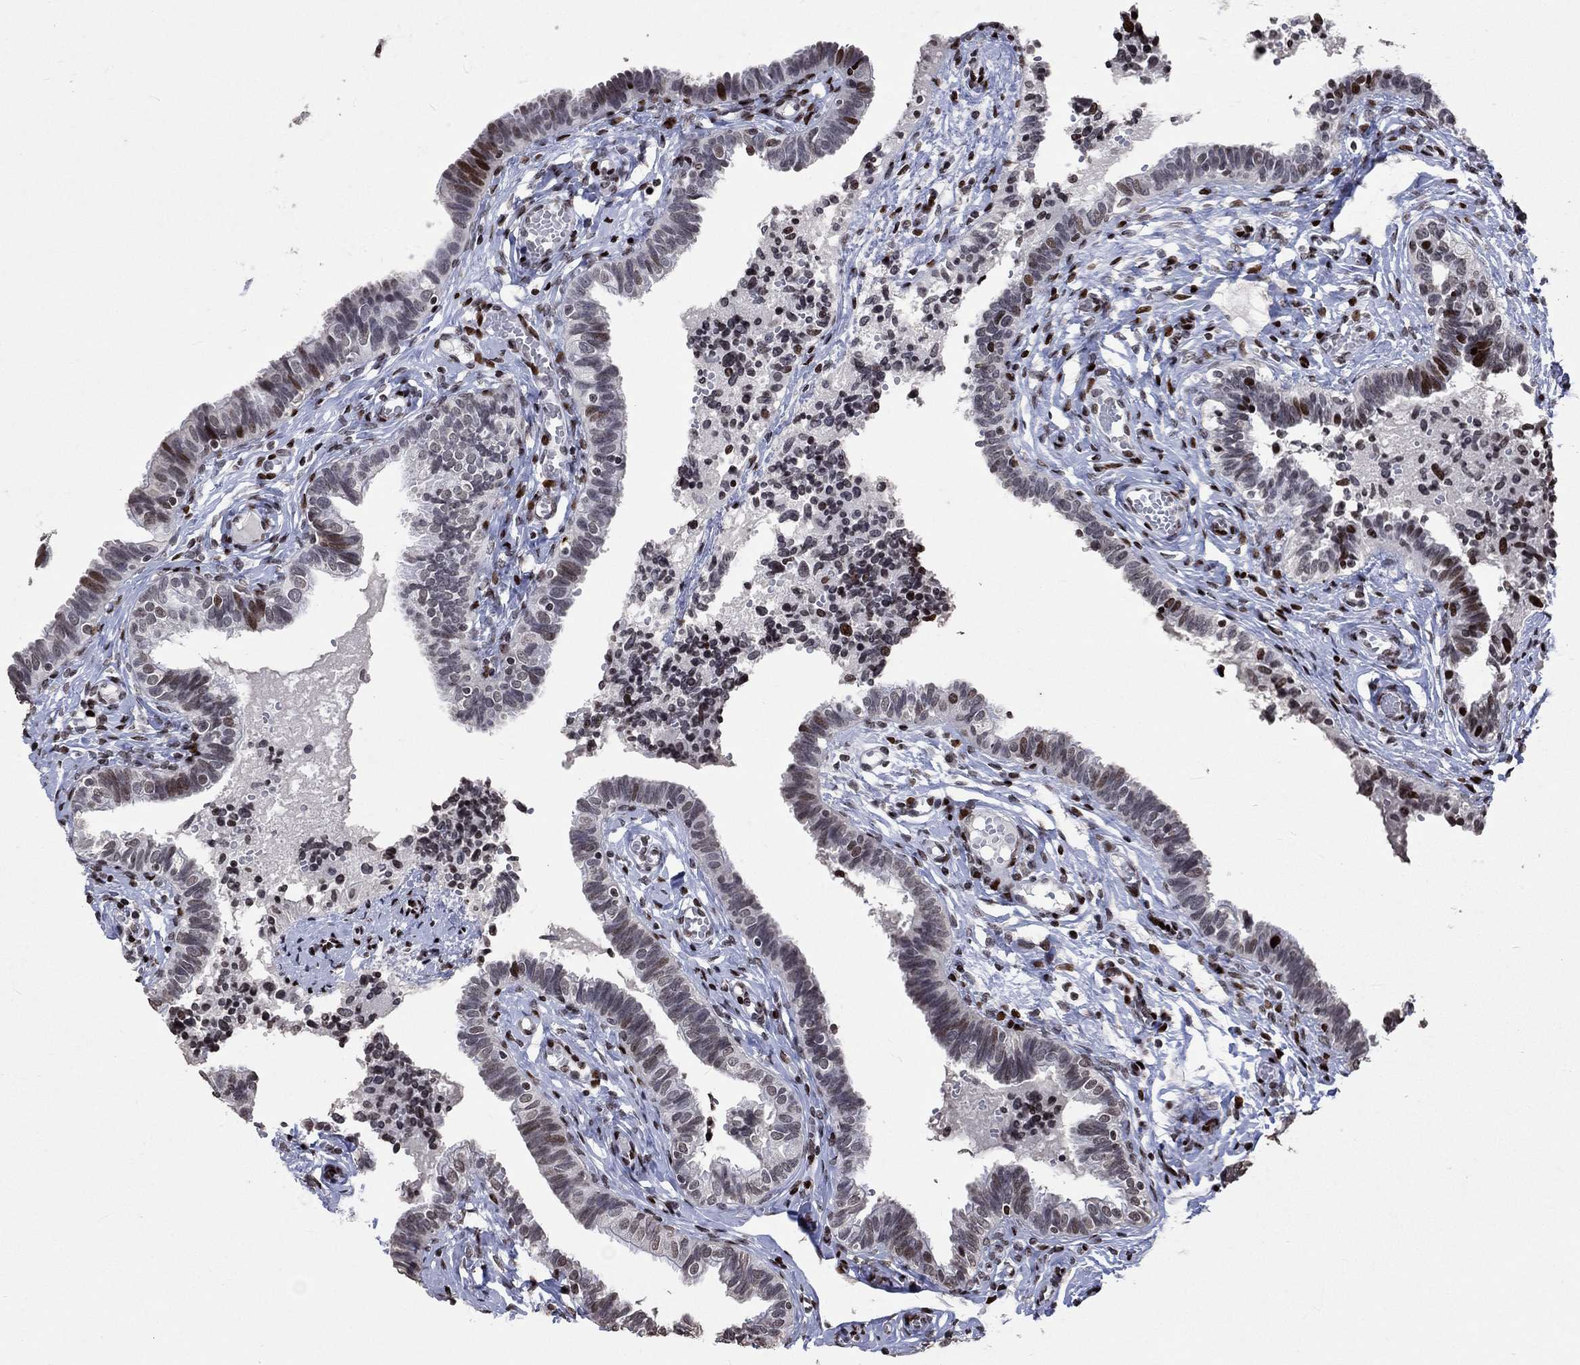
{"staining": {"intensity": "strong", "quantity": "<25%", "location": "nuclear"}, "tissue": "fallopian tube", "cell_type": "Glandular cells", "image_type": "normal", "snomed": [{"axis": "morphology", "description": "Normal tissue, NOS"}, {"axis": "topography", "description": "Fallopian tube"}], "caption": "Immunohistochemical staining of normal fallopian tube demonstrates strong nuclear protein positivity in about <25% of glandular cells. The protein is shown in brown color, while the nuclei are stained blue.", "gene": "SRSF3", "patient": {"sex": "female", "age": 47}}